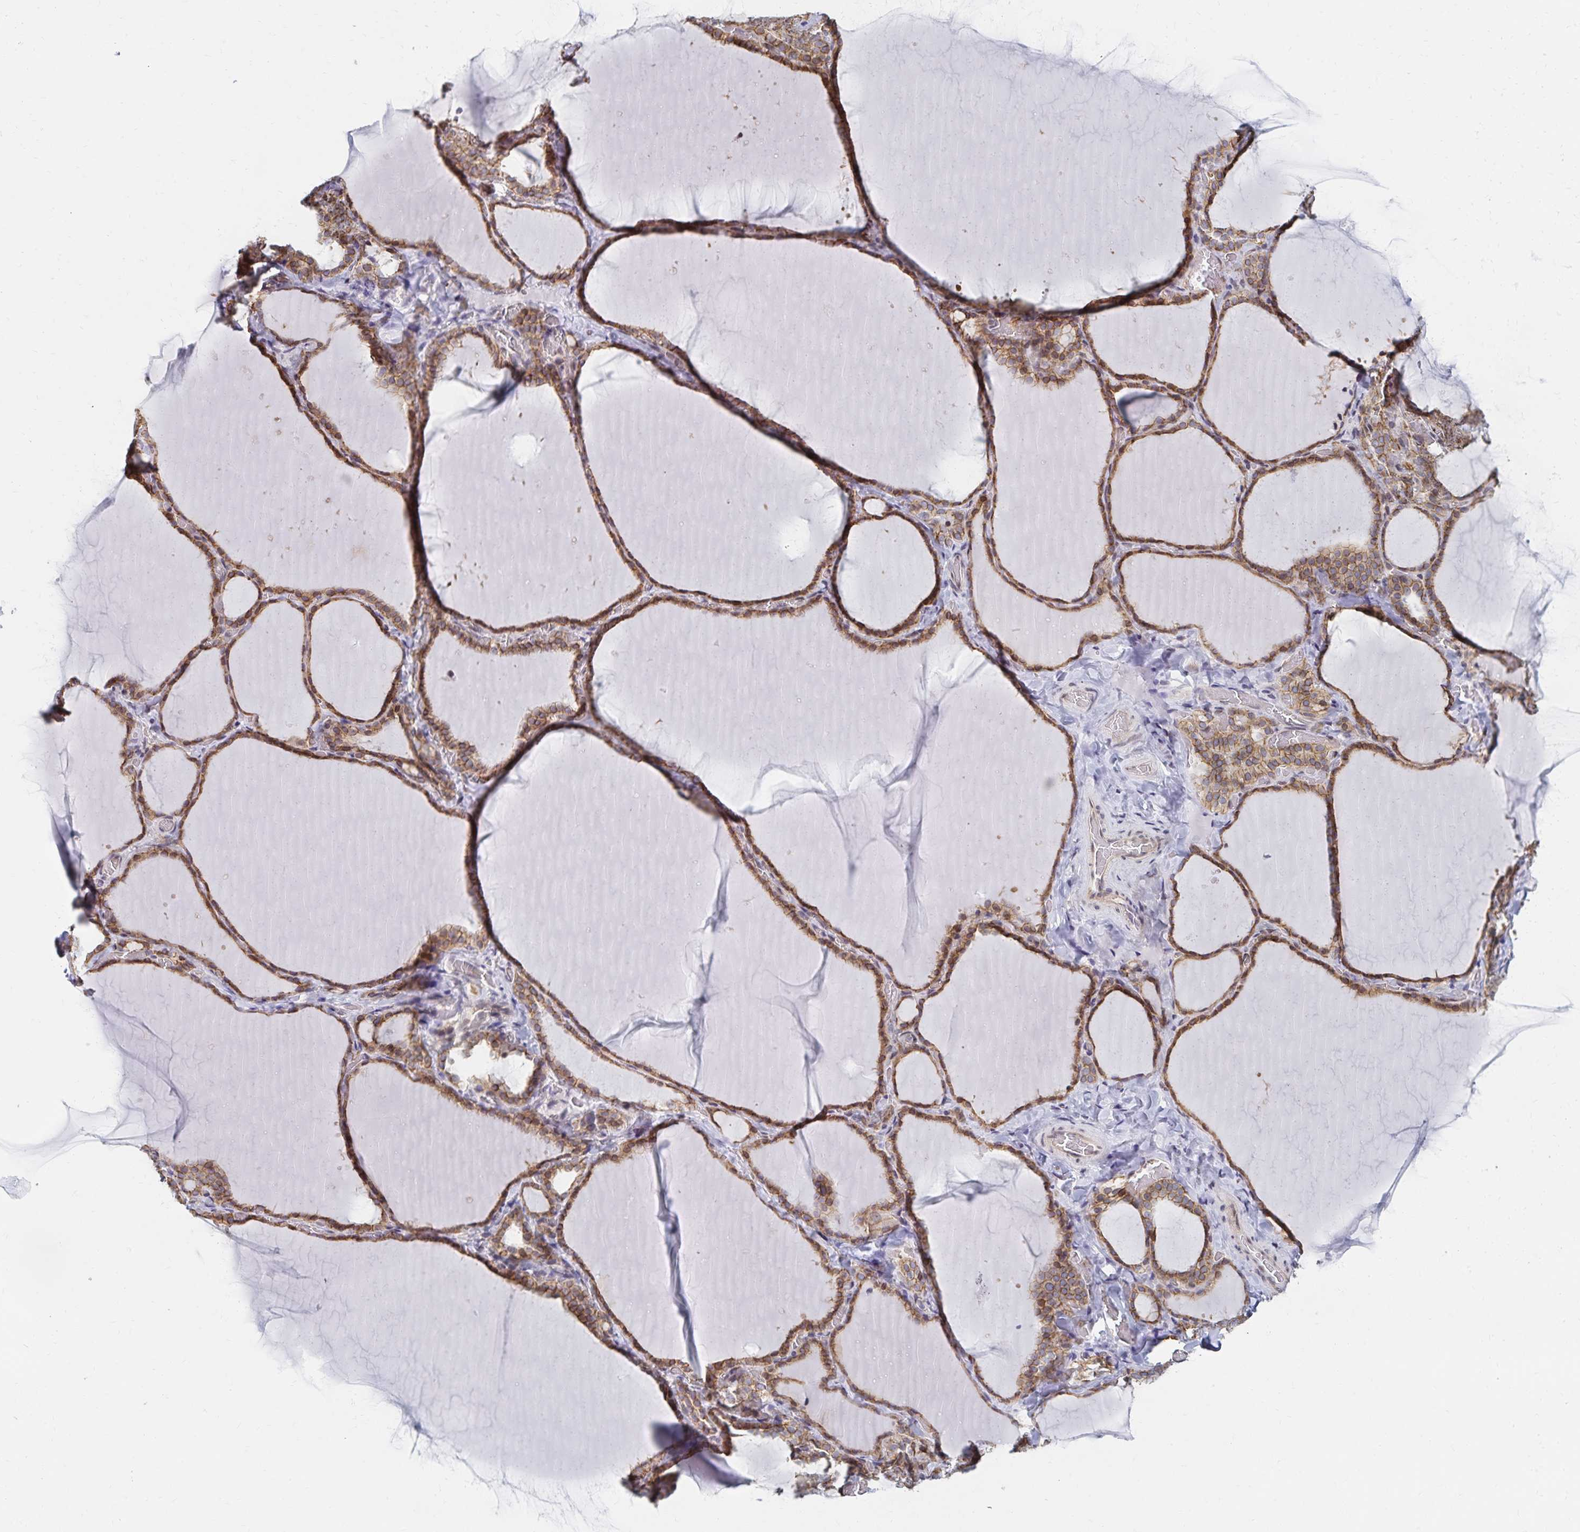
{"staining": {"intensity": "moderate", "quantity": ">75%", "location": "cytoplasmic/membranous"}, "tissue": "thyroid gland", "cell_type": "Glandular cells", "image_type": "normal", "snomed": [{"axis": "morphology", "description": "Normal tissue, NOS"}, {"axis": "topography", "description": "Thyroid gland"}], "caption": "Immunohistochemical staining of benign human thyroid gland reveals medium levels of moderate cytoplasmic/membranous expression in approximately >75% of glandular cells. Ihc stains the protein in brown and the nuclei are stained blue.", "gene": "RAB9B", "patient": {"sex": "female", "age": 22}}